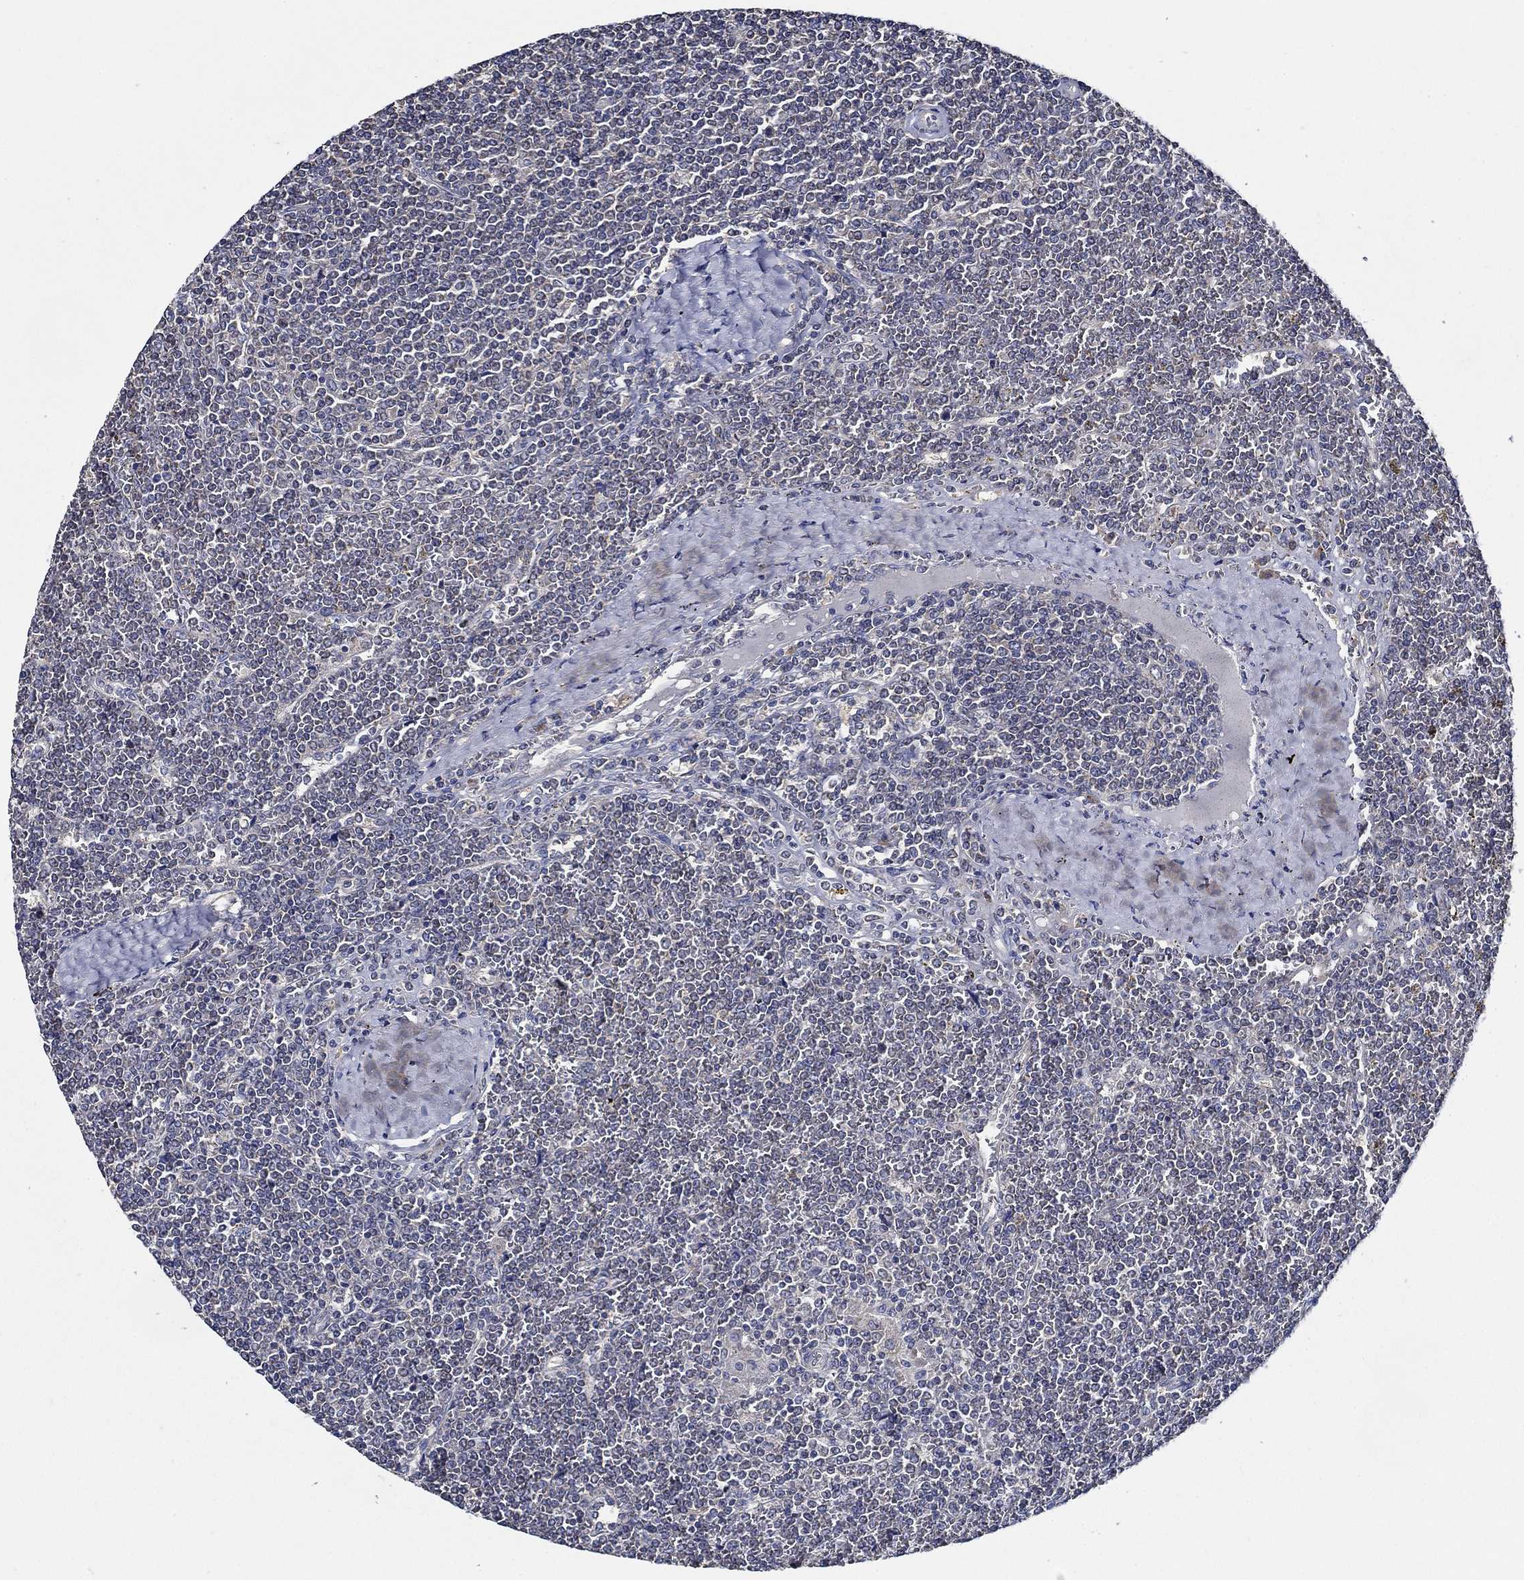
{"staining": {"intensity": "negative", "quantity": "none", "location": "none"}, "tissue": "lymphoma", "cell_type": "Tumor cells", "image_type": "cancer", "snomed": [{"axis": "morphology", "description": "Malignant lymphoma, non-Hodgkin's type, Low grade"}, {"axis": "topography", "description": "Spleen"}], "caption": "Immunohistochemistry (IHC) image of malignant lymphoma, non-Hodgkin's type (low-grade) stained for a protein (brown), which shows no staining in tumor cells.", "gene": "WDR53", "patient": {"sex": "female", "age": 19}}